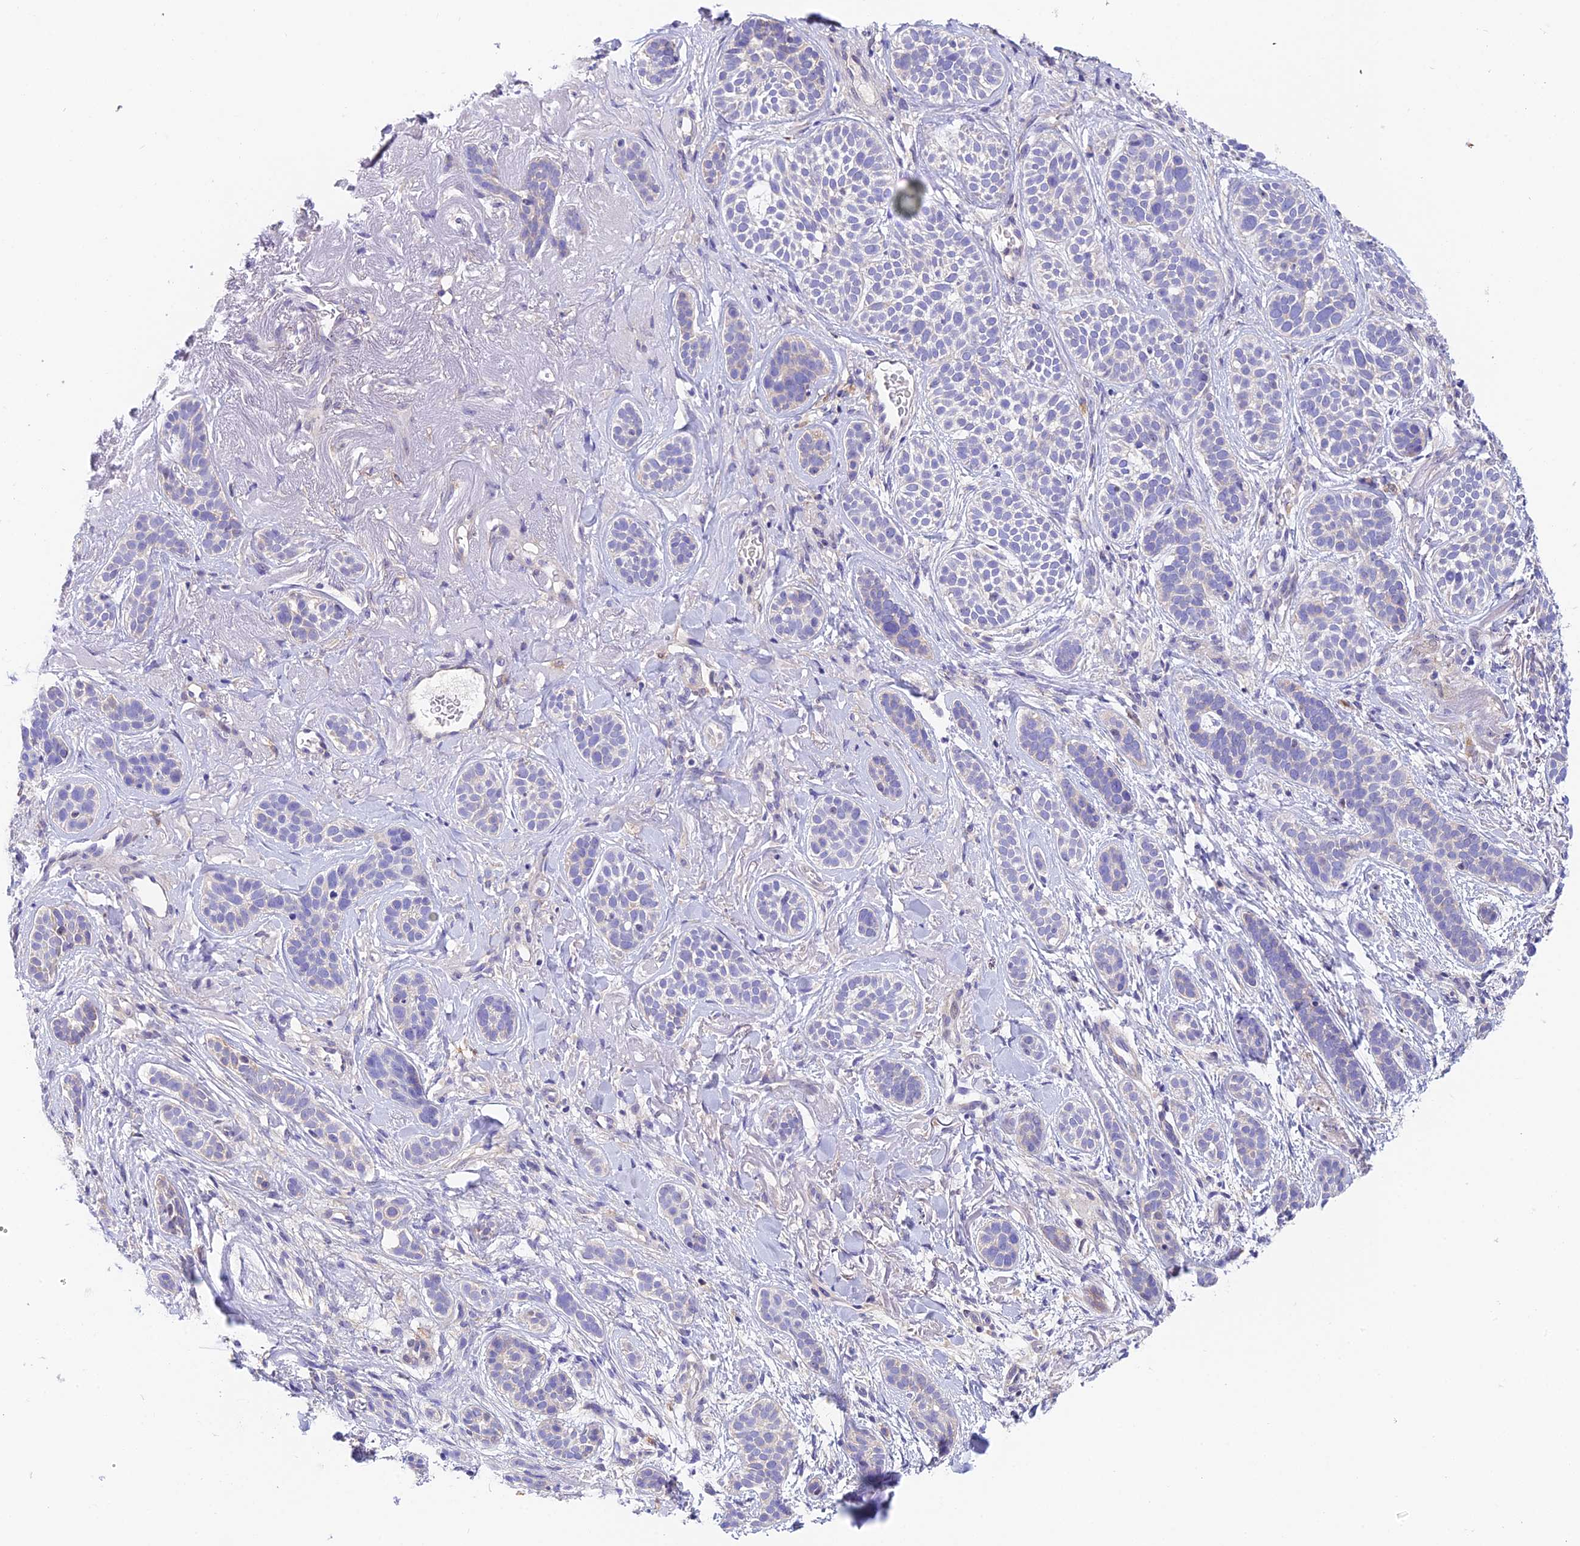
{"staining": {"intensity": "weak", "quantity": "<25%", "location": "cytoplasmic/membranous"}, "tissue": "skin cancer", "cell_type": "Tumor cells", "image_type": "cancer", "snomed": [{"axis": "morphology", "description": "Basal cell carcinoma"}, {"axis": "topography", "description": "Skin"}], "caption": "Protein analysis of skin basal cell carcinoma exhibits no significant positivity in tumor cells.", "gene": "DUSP29", "patient": {"sex": "male", "age": 71}}